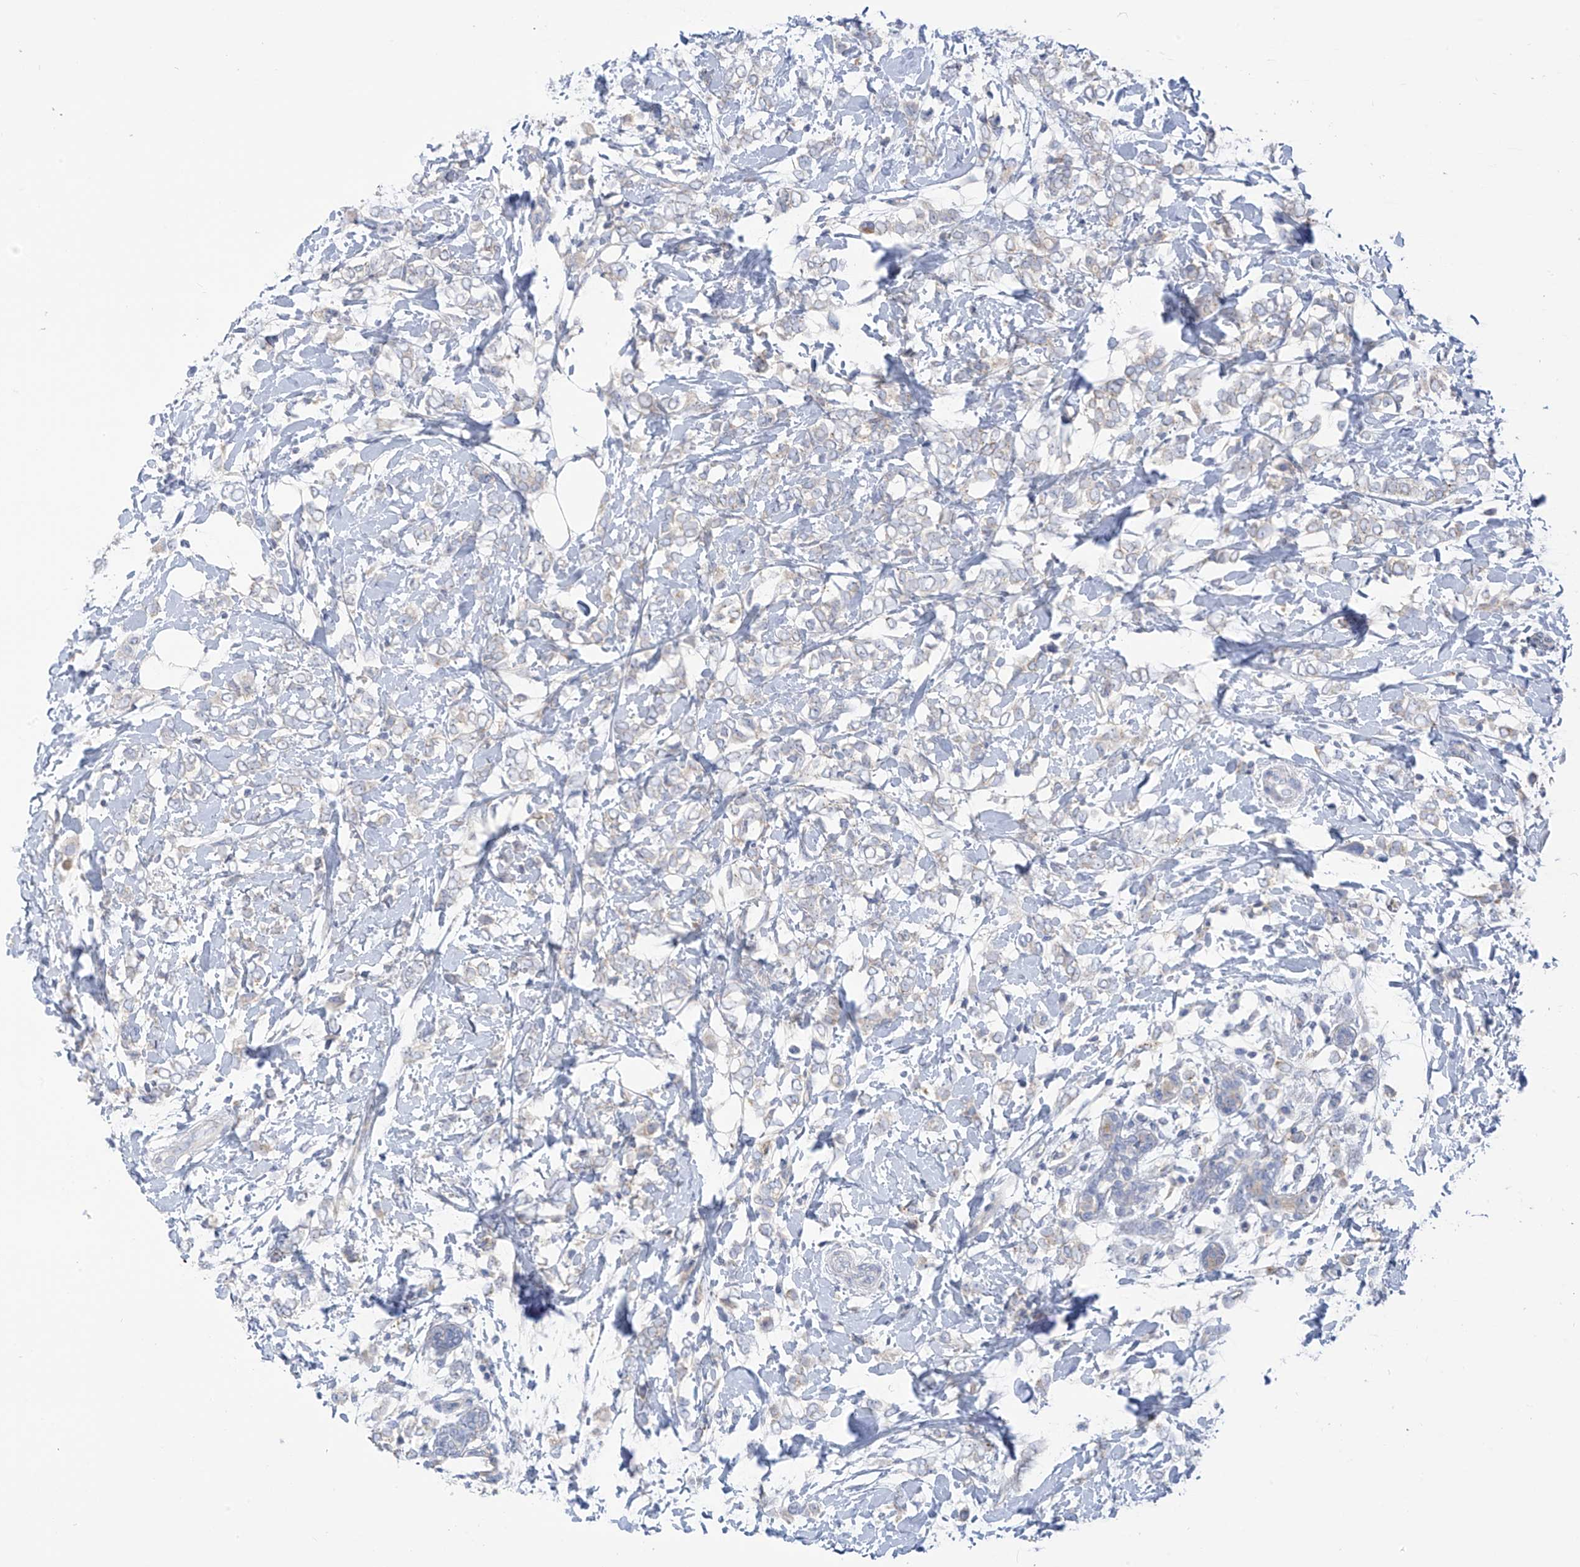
{"staining": {"intensity": "negative", "quantity": "none", "location": "none"}, "tissue": "breast cancer", "cell_type": "Tumor cells", "image_type": "cancer", "snomed": [{"axis": "morphology", "description": "Normal tissue, NOS"}, {"axis": "morphology", "description": "Lobular carcinoma"}, {"axis": "topography", "description": "Breast"}], "caption": "A high-resolution image shows immunohistochemistry staining of breast cancer, which shows no significant staining in tumor cells.", "gene": "SLC6A12", "patient": {"sex": "female", "age": 47}}